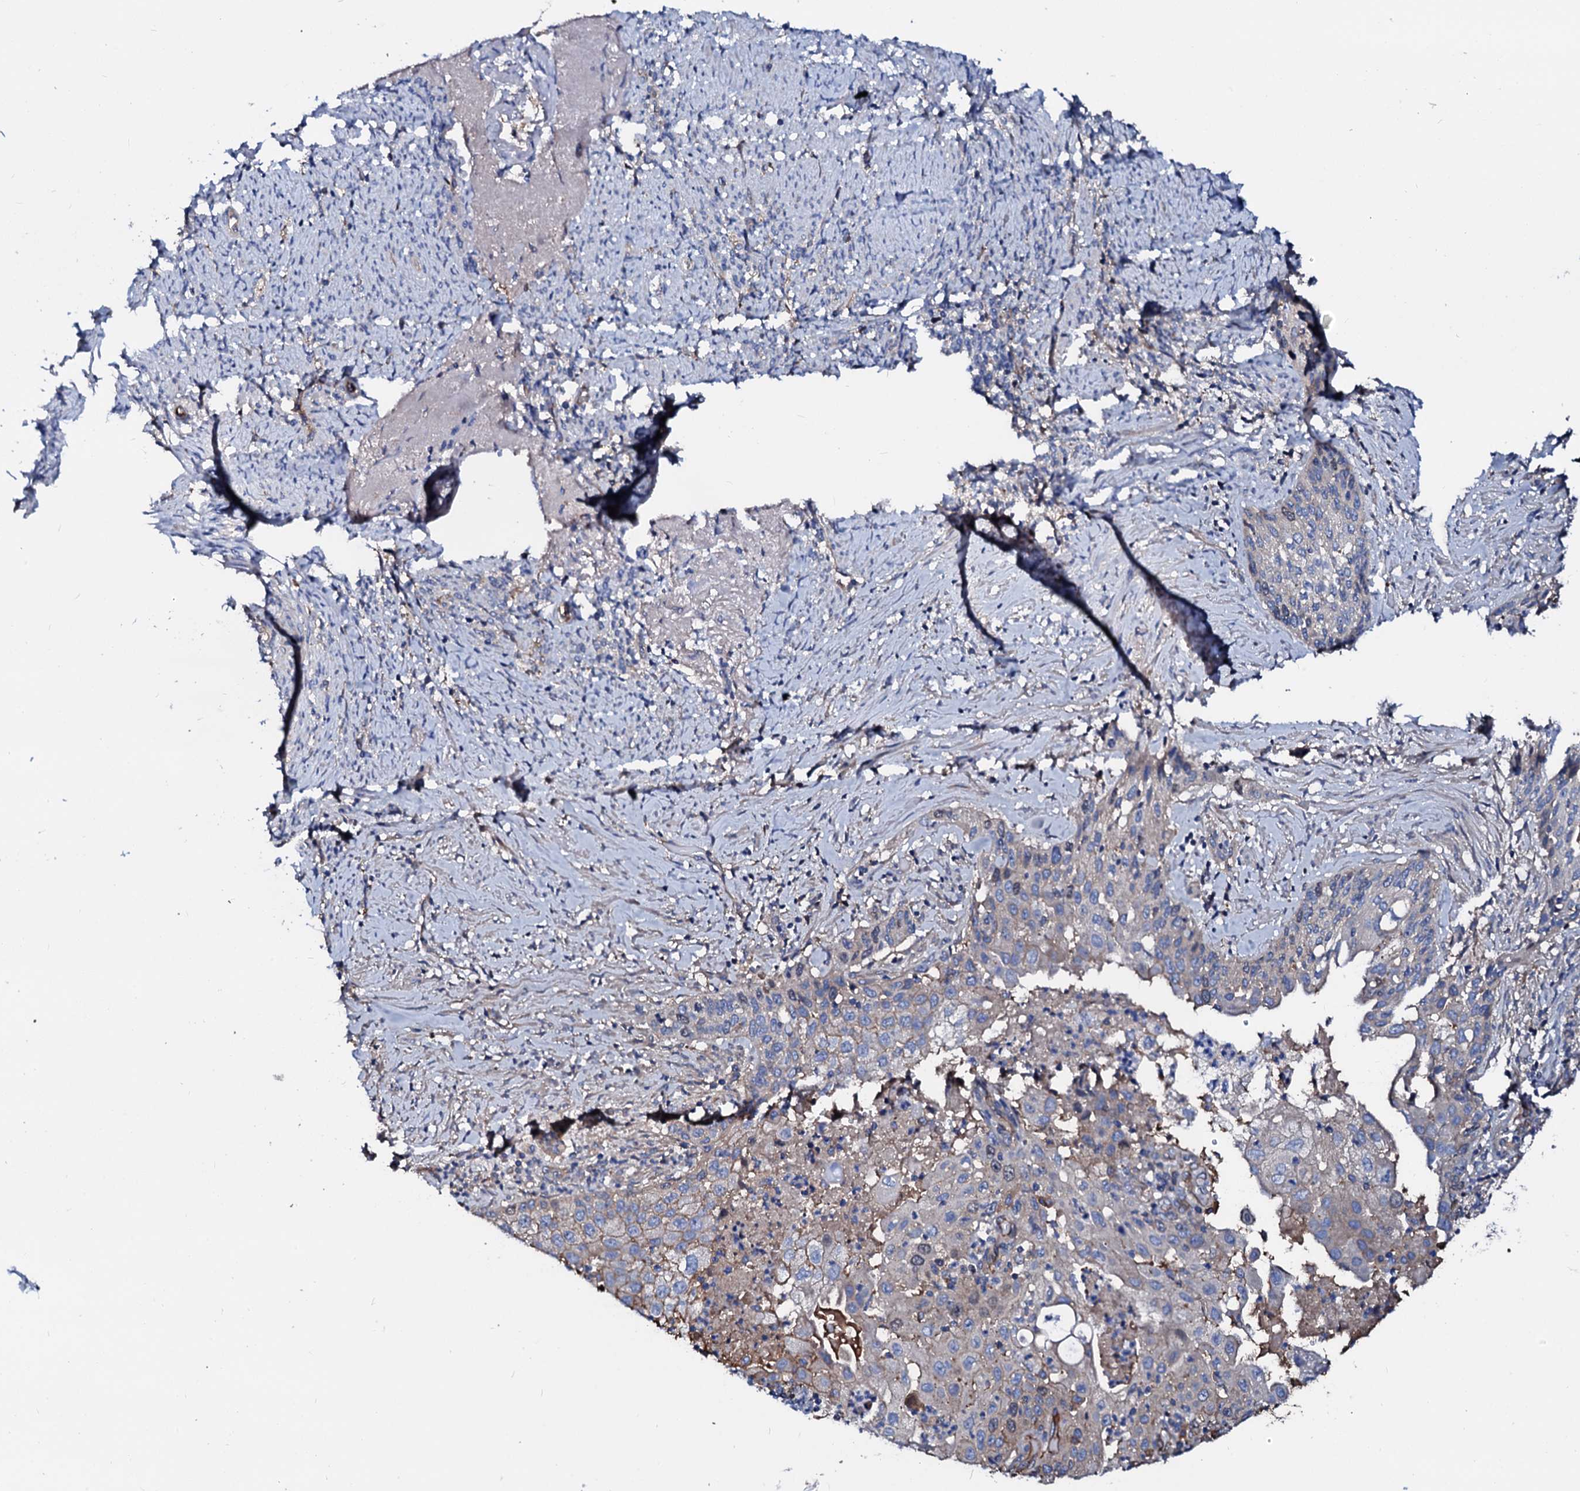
{"staining": {"intensity": "weak", "quantity": "<25%", "location": "cytoplasmic/membranous"}, "tissue": "cervical cancer", "cell_type": "Tumor cells", "image_type": "cancer", "snomed": [{"axis": "morphology", "description": "Squamous cell carcinoma, NOS"}, {"axis": "topography", "description": "Cervix"}], "caption": "Immunohistochemistry (IHC) of human cervical squamous cell carcinoma reveals no expression in tumor cells. (DAB immunohistochemistry, high magnification).", "gene": "CSKMT", "patient": {"sex": "female", "age": 67}}